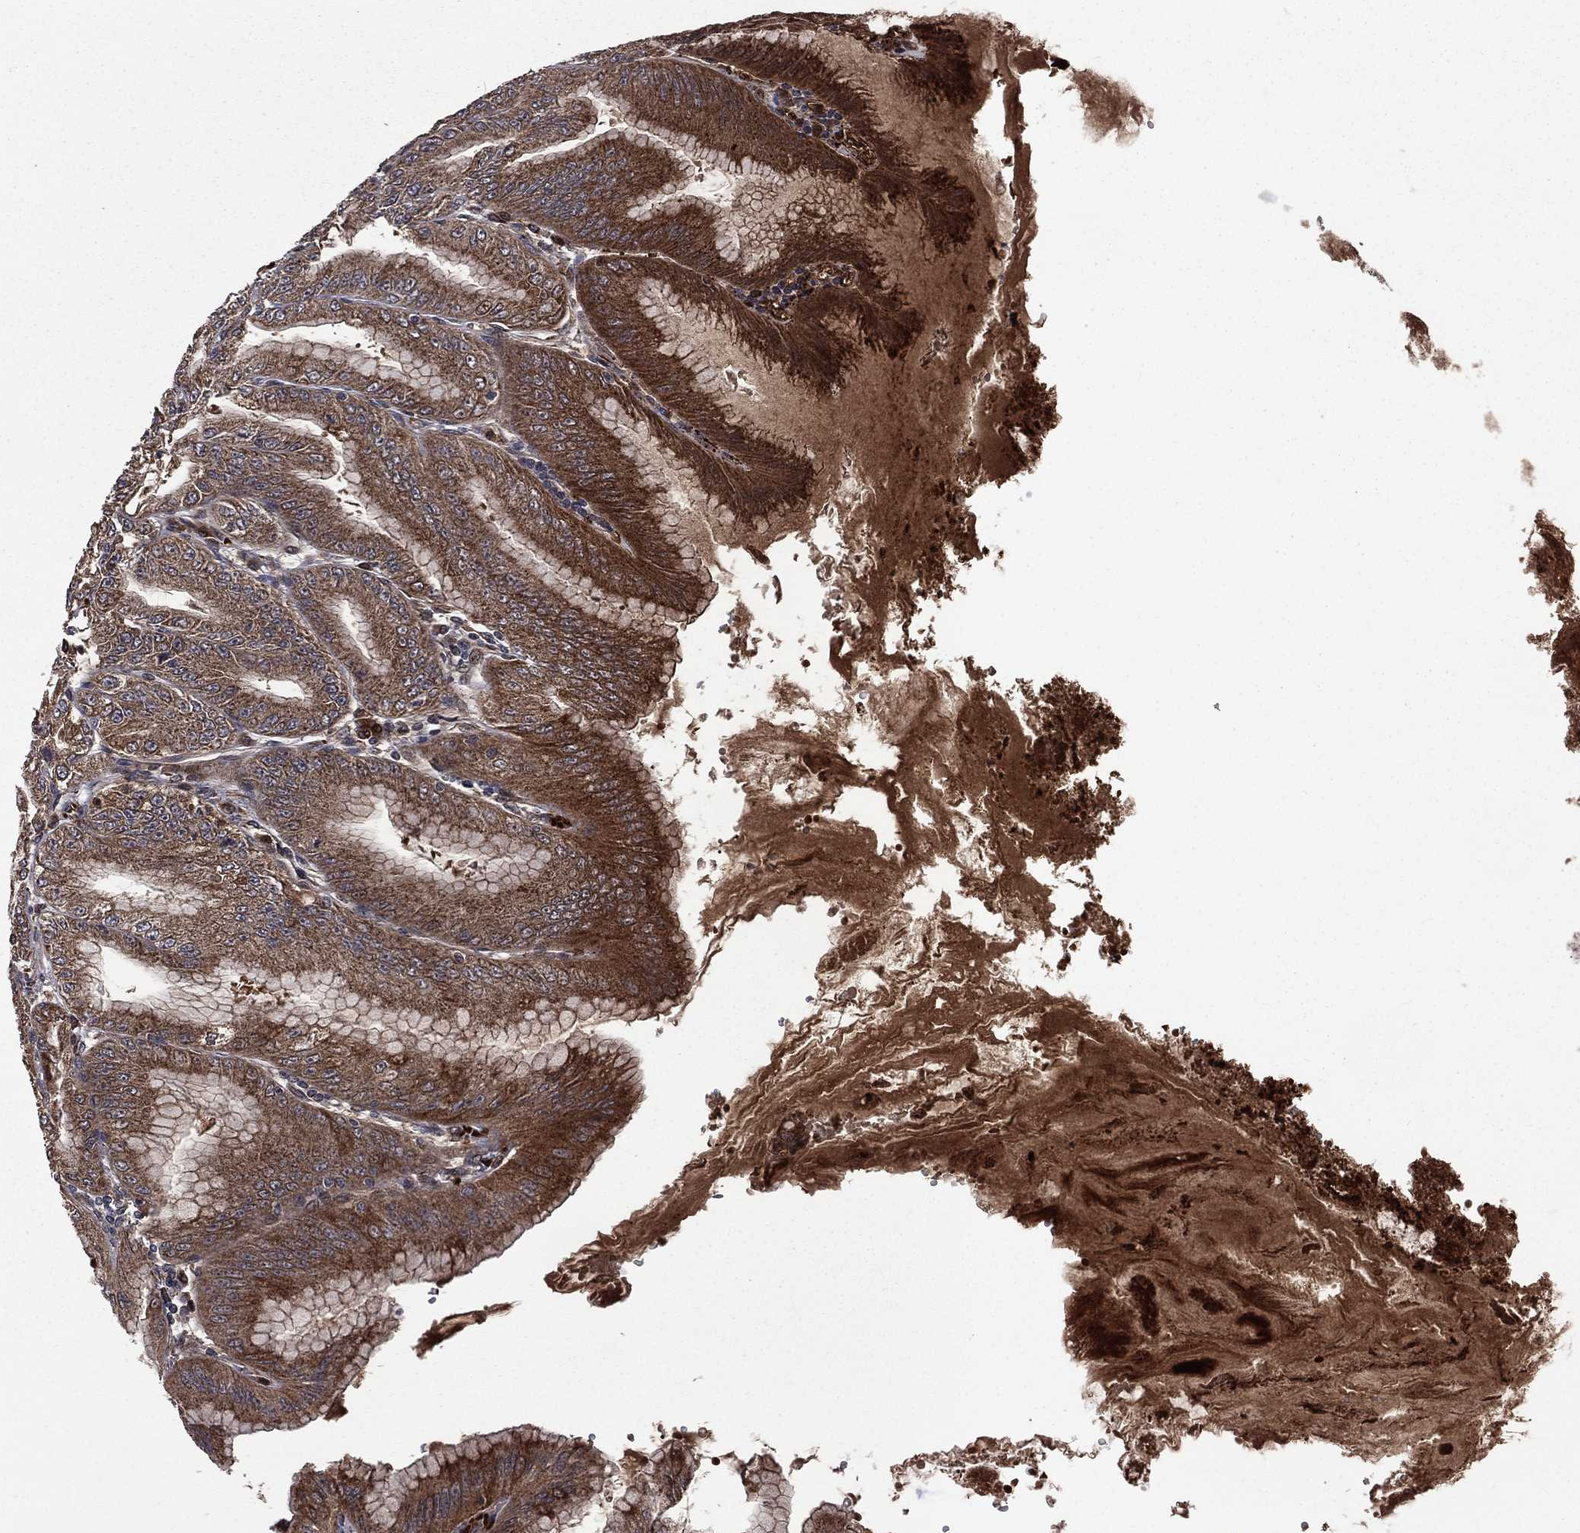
{"staining": {"intensity": "moderate", "quantity": ">75%", "location": "cytoplasmic/membranous"}, "tissue": "stomach", "cell_type": "Glandular cells", "image_type": "normal", "snomed": [{"axis": "morphology", "description": "Normal tissue, NOS"}, {"axis": "topography", "description": "Stomach"}], "caption": "High-power microscopy captured an IHC histopathology image of normal stomach, revealing moderate cytoplasmic/membranous positivity in approximately >75% of glandular cells. (DAB IHC with brightfield microscopy, high magnification).", "gene": "LENG8", "patient": {"sex": "male", "age": 71}}